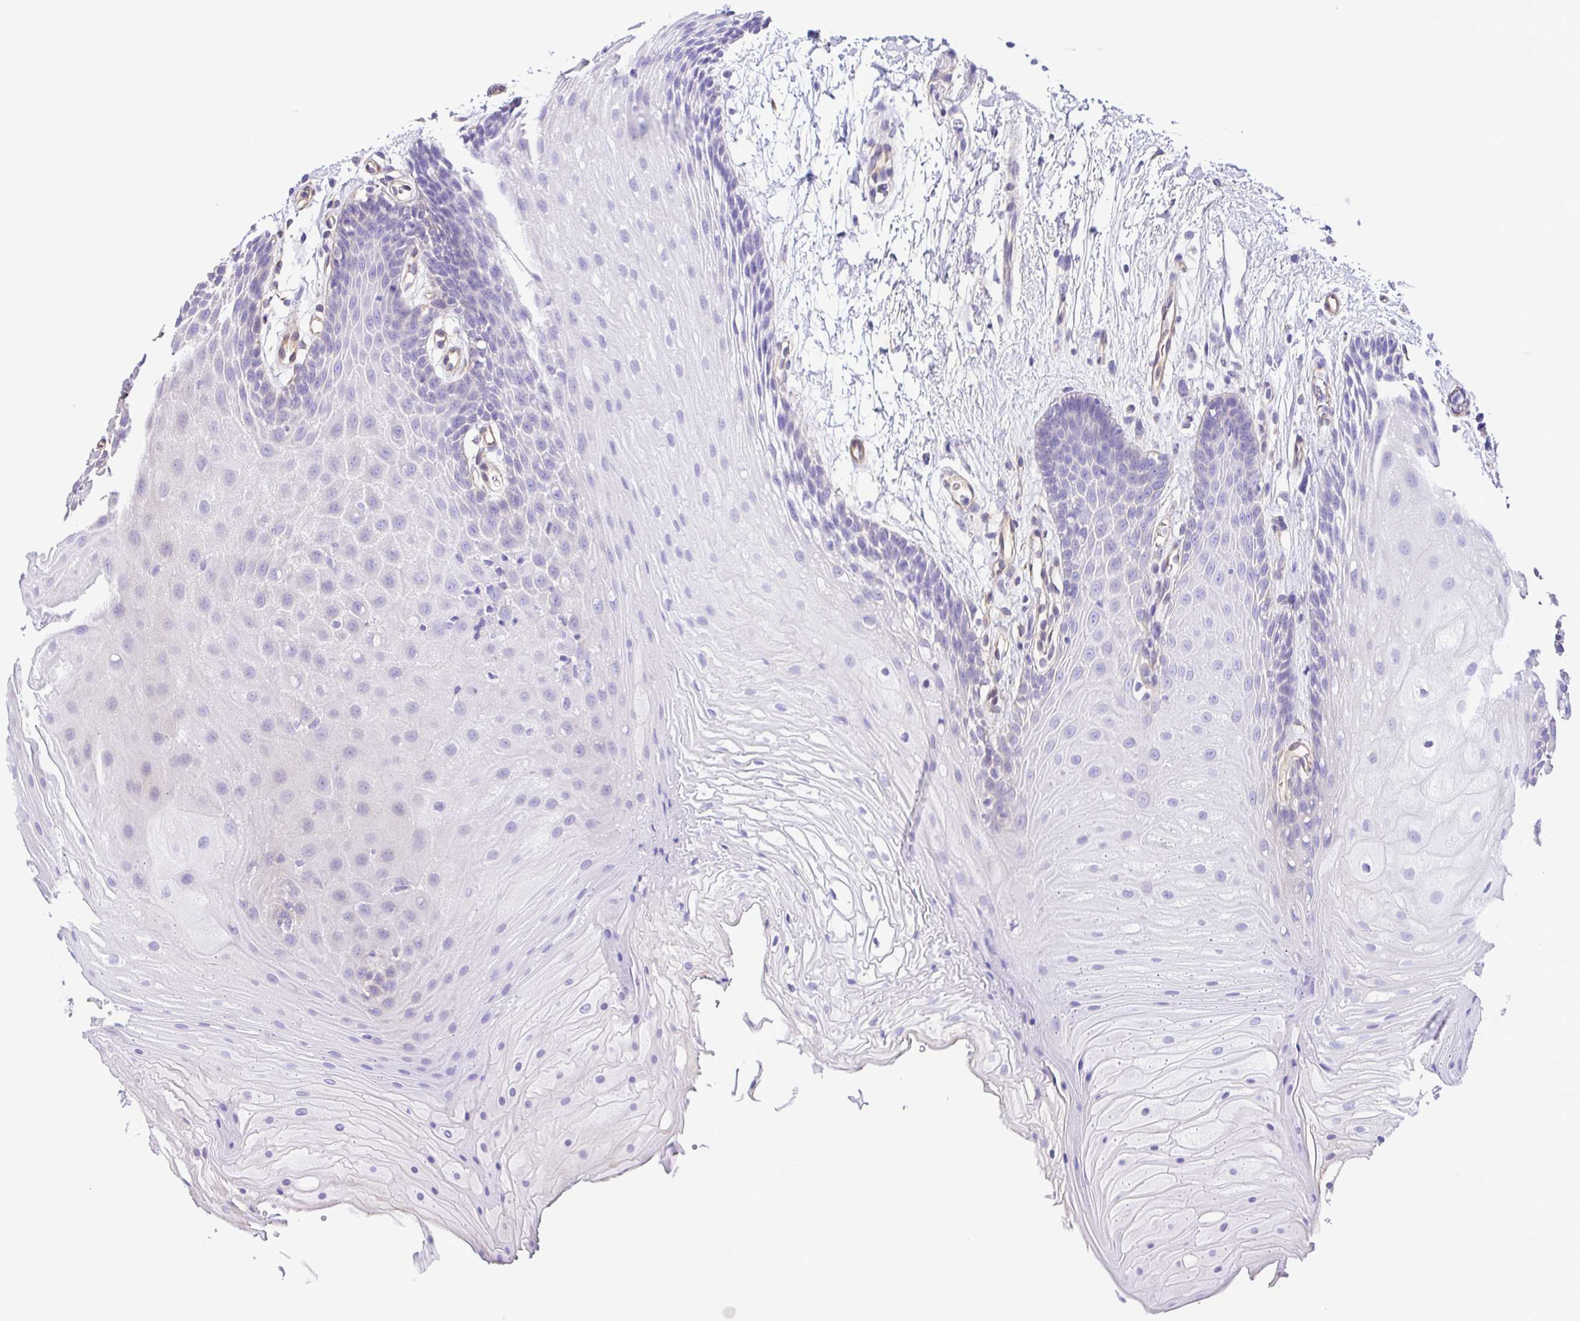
{"staining": {"intensity": "negative", "quantity": "none", "location": "none"}, "tissue": "oral mucosa", "cell_type": "Squamous epithelial cells", "image_type": "normal", "snomed": [{"axis": "morphology", "description": "Normal tissue, NOS"}, {"axis": "morphology", "description": "Squamous cell carcinoma, NOS"}, {"axis": "topography", "description": "Oral tissue"}, {"axis": "topography", "description": "Tounge, NOS"}, {"axis": "topography", "description": "Head-Neck"}], "caption": "High magnification brightfield microscopy of benign oral mucosa stained with DAB (brown) and counterstained with hematoxylin (blue): squamous epithelial cells show no significant expression. The staining is performed using DAB brown chromogen with nuclei counter-stained in using hematoxylin.", "gene": "FLT1", "patient": {"sex": "male", "age": 62}}